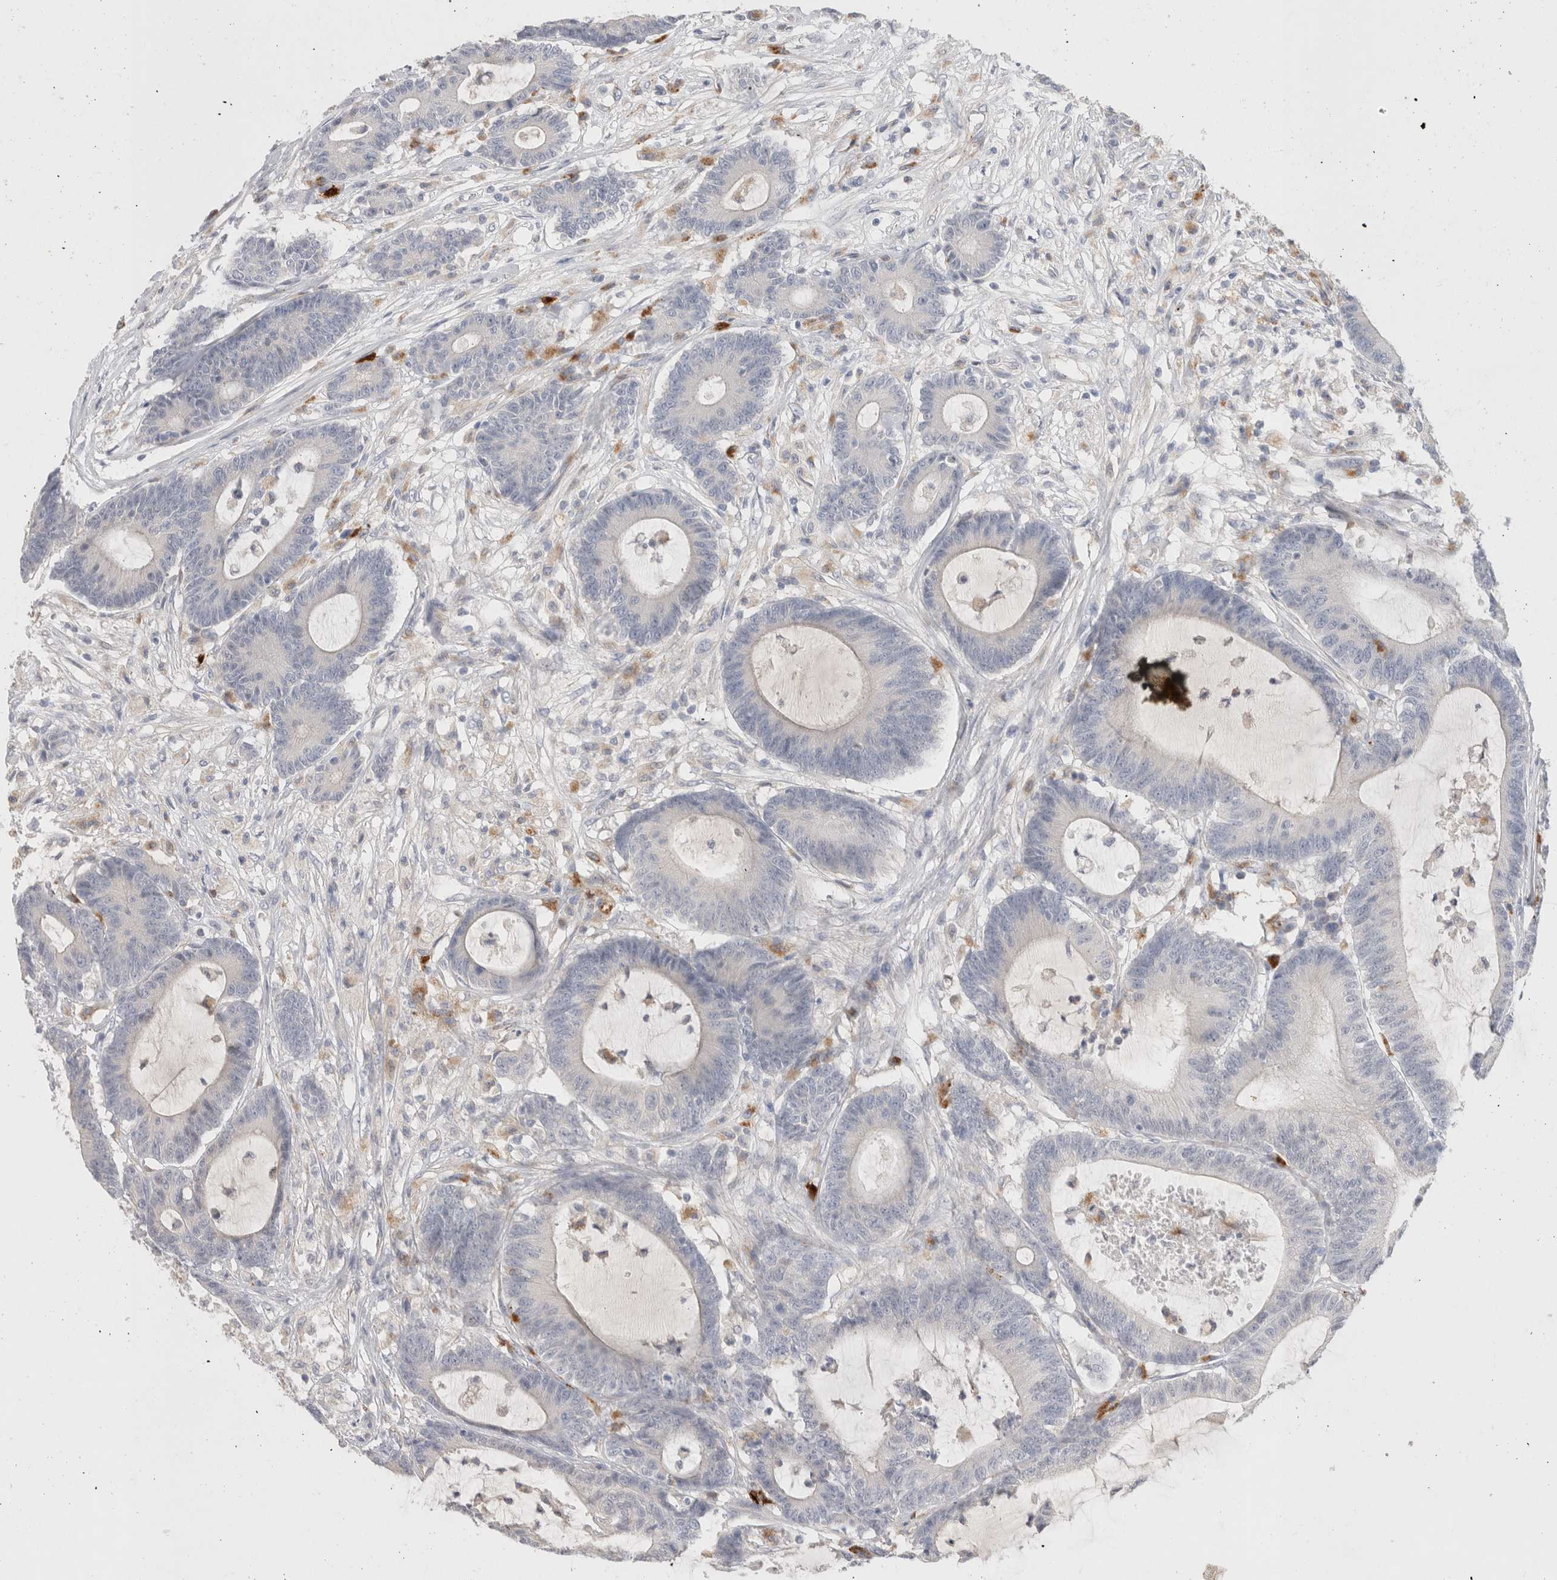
{"staining": {"intensity": "negative", "quantity": "none", "location": "none"}, "tissue": "colorectal cancer", "cell_type": "Tumor cells", "image_type": "cancer", "snomed": [{"axis": "morphology", "description": "Adenocarcinoma, NOS"}, {"axis": "topography", "description": "Colon"}], "caption": "IHC photomicrograph of neoplastic tissue: human adenocarcinoma (colorectal) stained with DAB shows no significant protein positivity in tumor cells.", "gene": "HPGDS", "patient": {"sex": "female", "age": 84}}